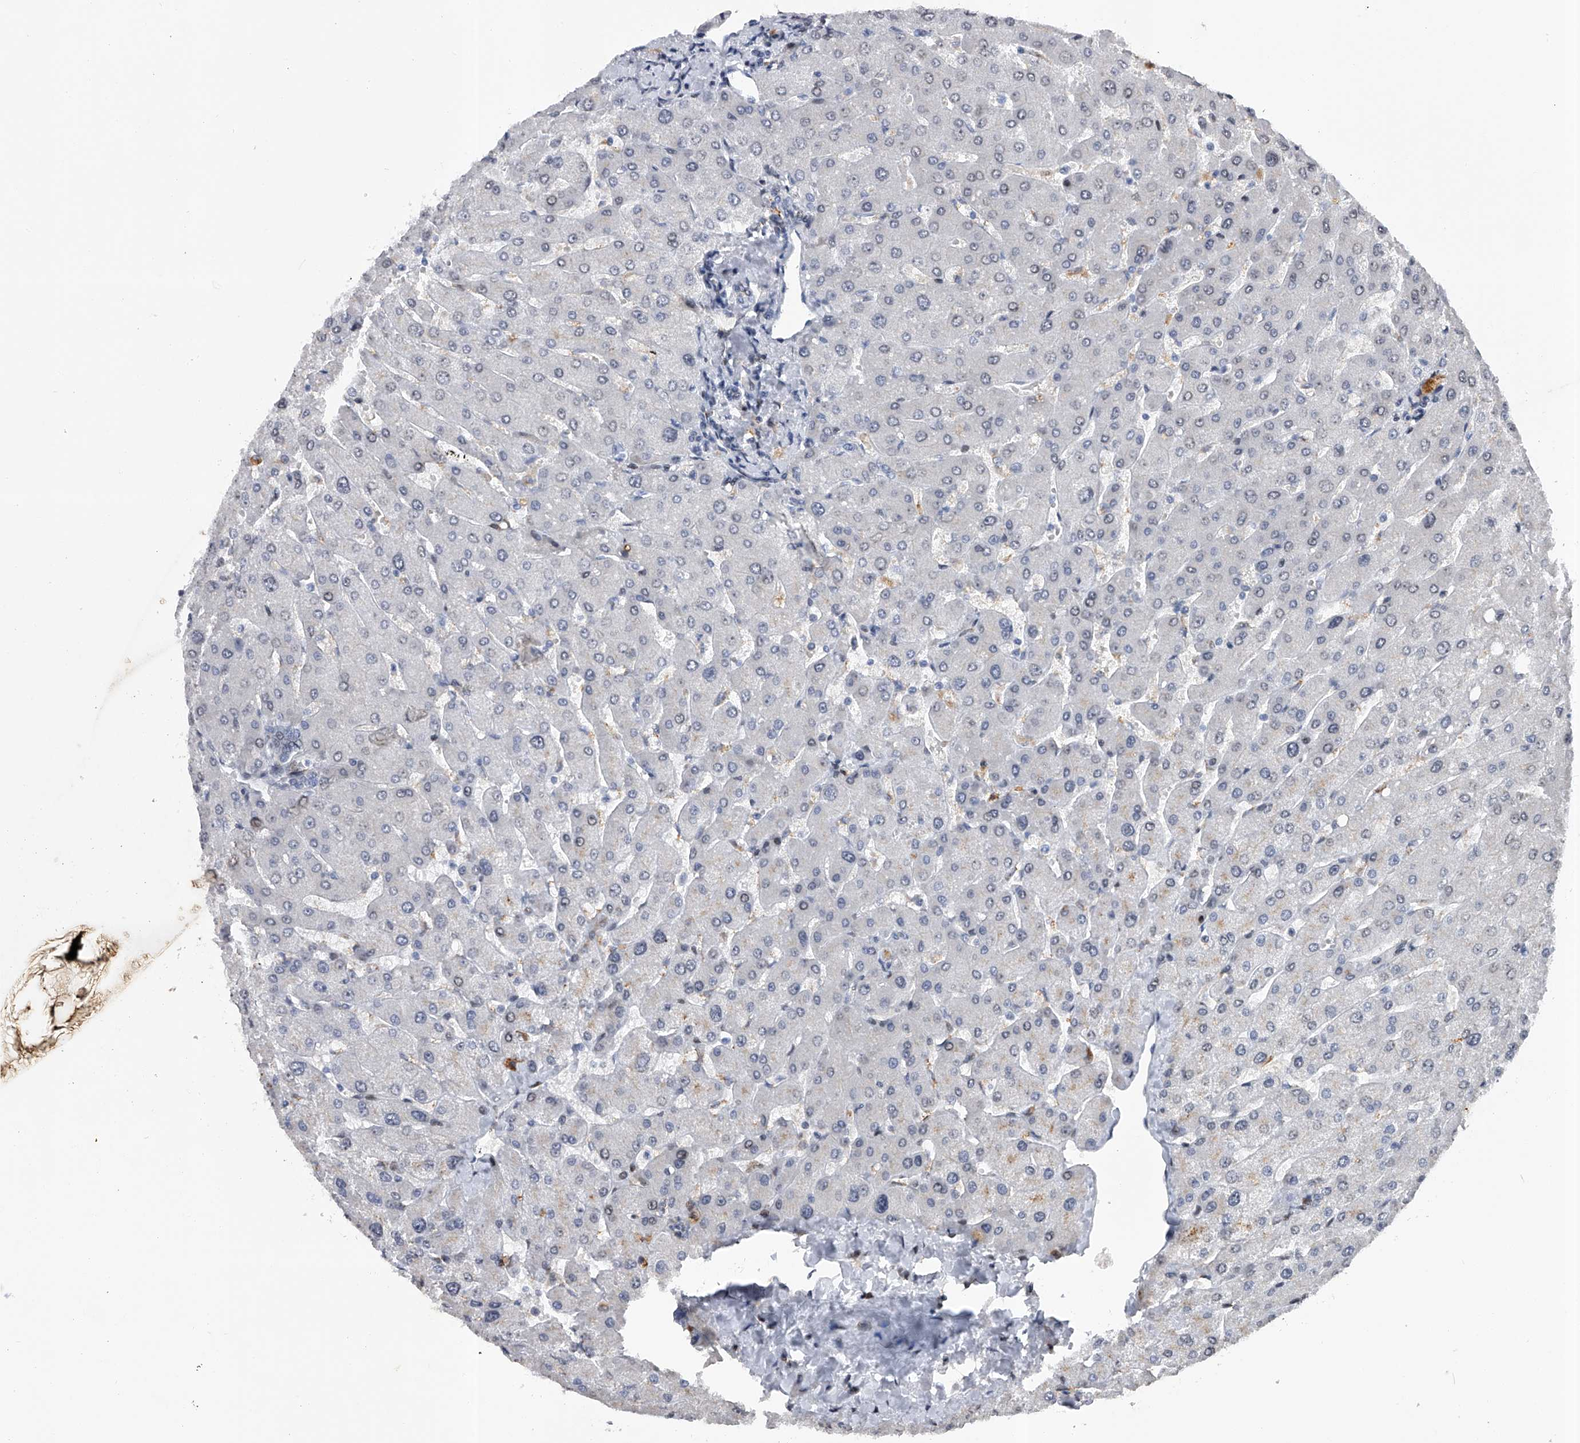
{"staining": {"intensity": "negative", "quantity": "none", "location": "none"}, "tissue": "liver", "cell_type": "Cholangiocytes", "image_type": "normal", "snomed": [{"axis": "morphology", "description": "Normal tissue, NOS"}, {"axis": "topography", "description": "Liver"}], "caption": "High magnification brightfield microscopy of unremarkable liver stained with DAB (3,3'-diaminobenzidine) (brown) and counterstained with hematoxylin (blue): cholangiocytes show no significant staining.", "gene": "RWDD2A", "patient": {"sex": "male", "age": 55}}